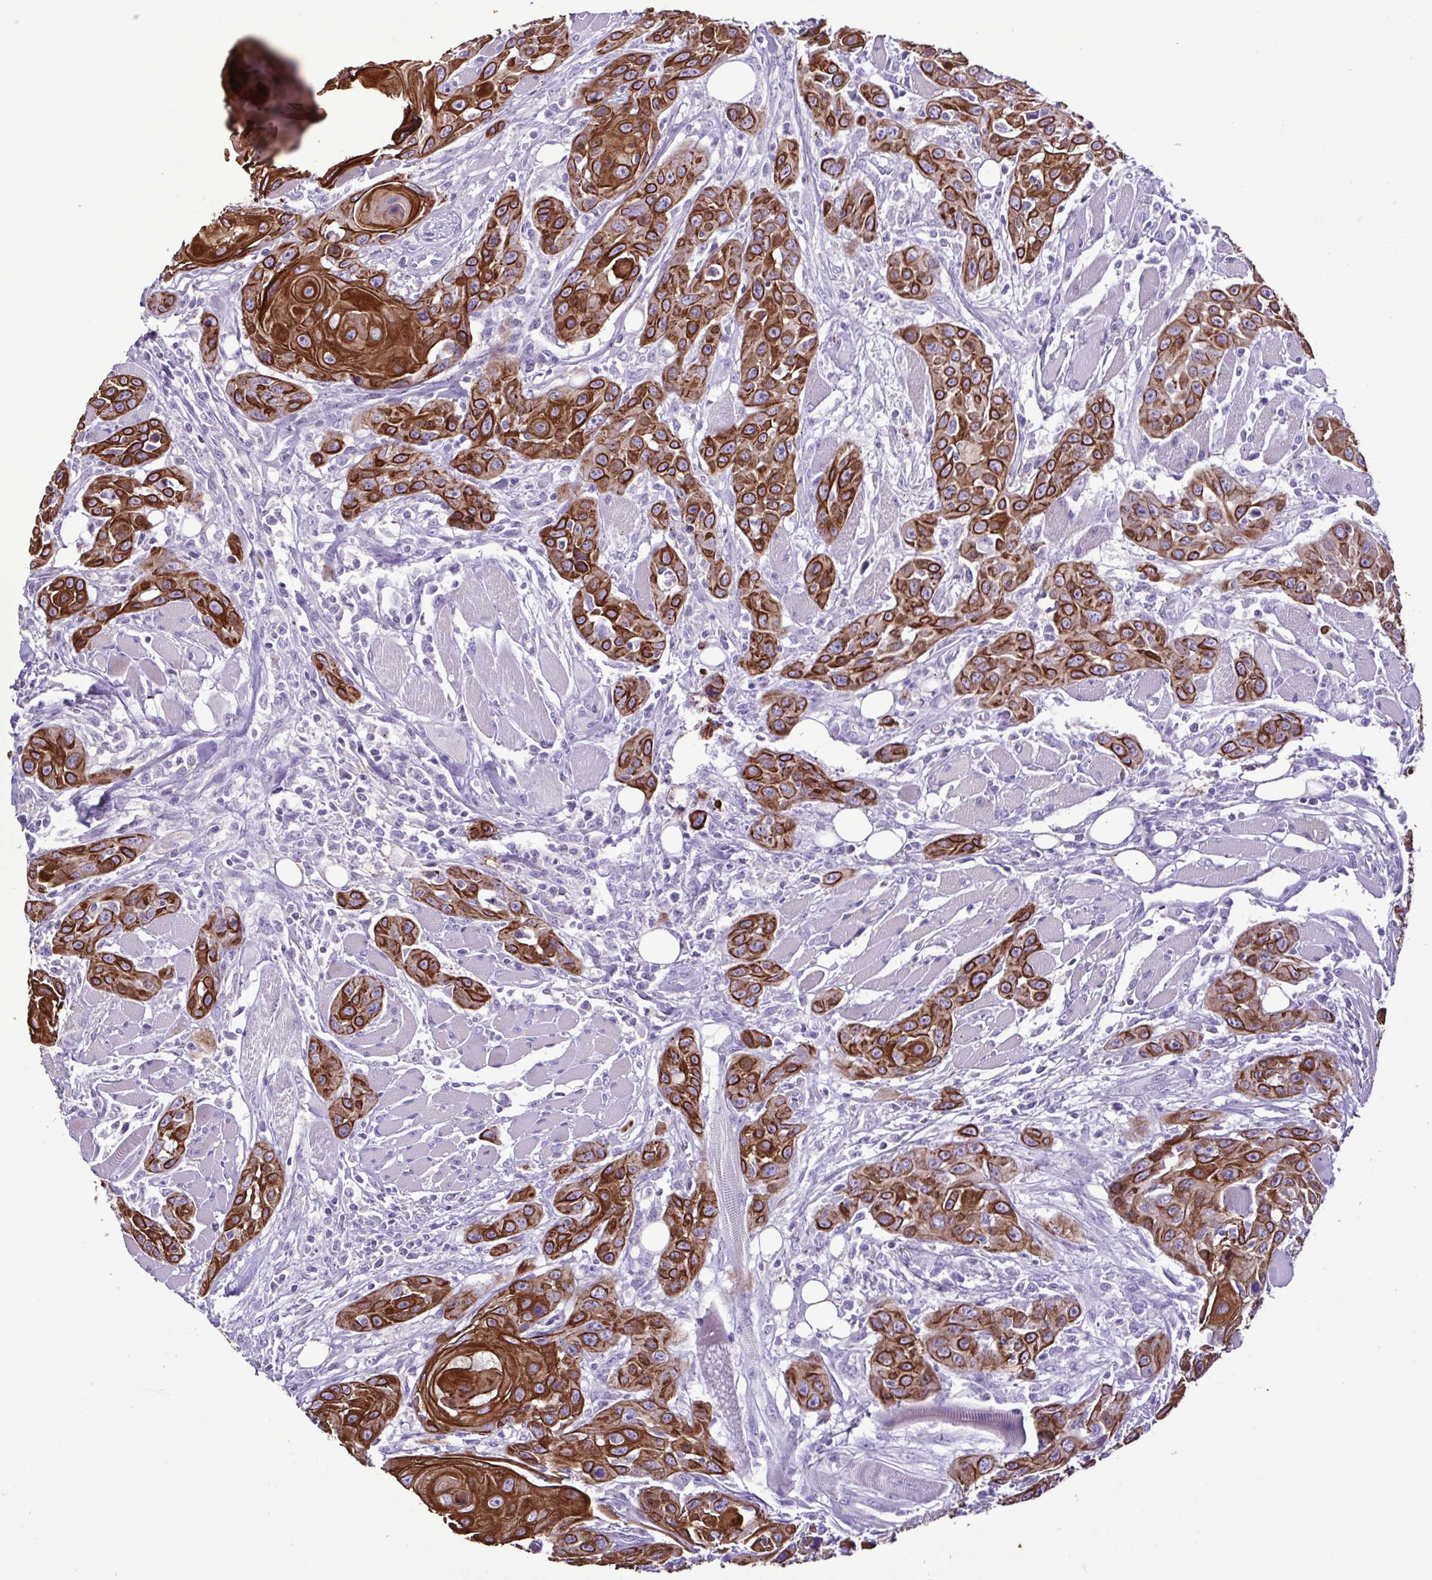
{"staining": {"intensity": "strong", "quantity": ">75%", "location": "cytoplasmic/membranous"}, "tissue": "head and neck cancer", "cell_type": "Tumor cells", "image_type": "cancer", "snomed": [{"axis": "morphology", "description": "Squamous cell carcinoma, NOS"}, {"axis": "topography", "description": "Head-Neck"}], "caption": "Strong cytoplasmic/membranous staining is present in about >75% of tumor cells in head and neck squamous cell carcinoma.", "gene": "PLA2G4E", "patient": {"sex": "female", "age": 80}}